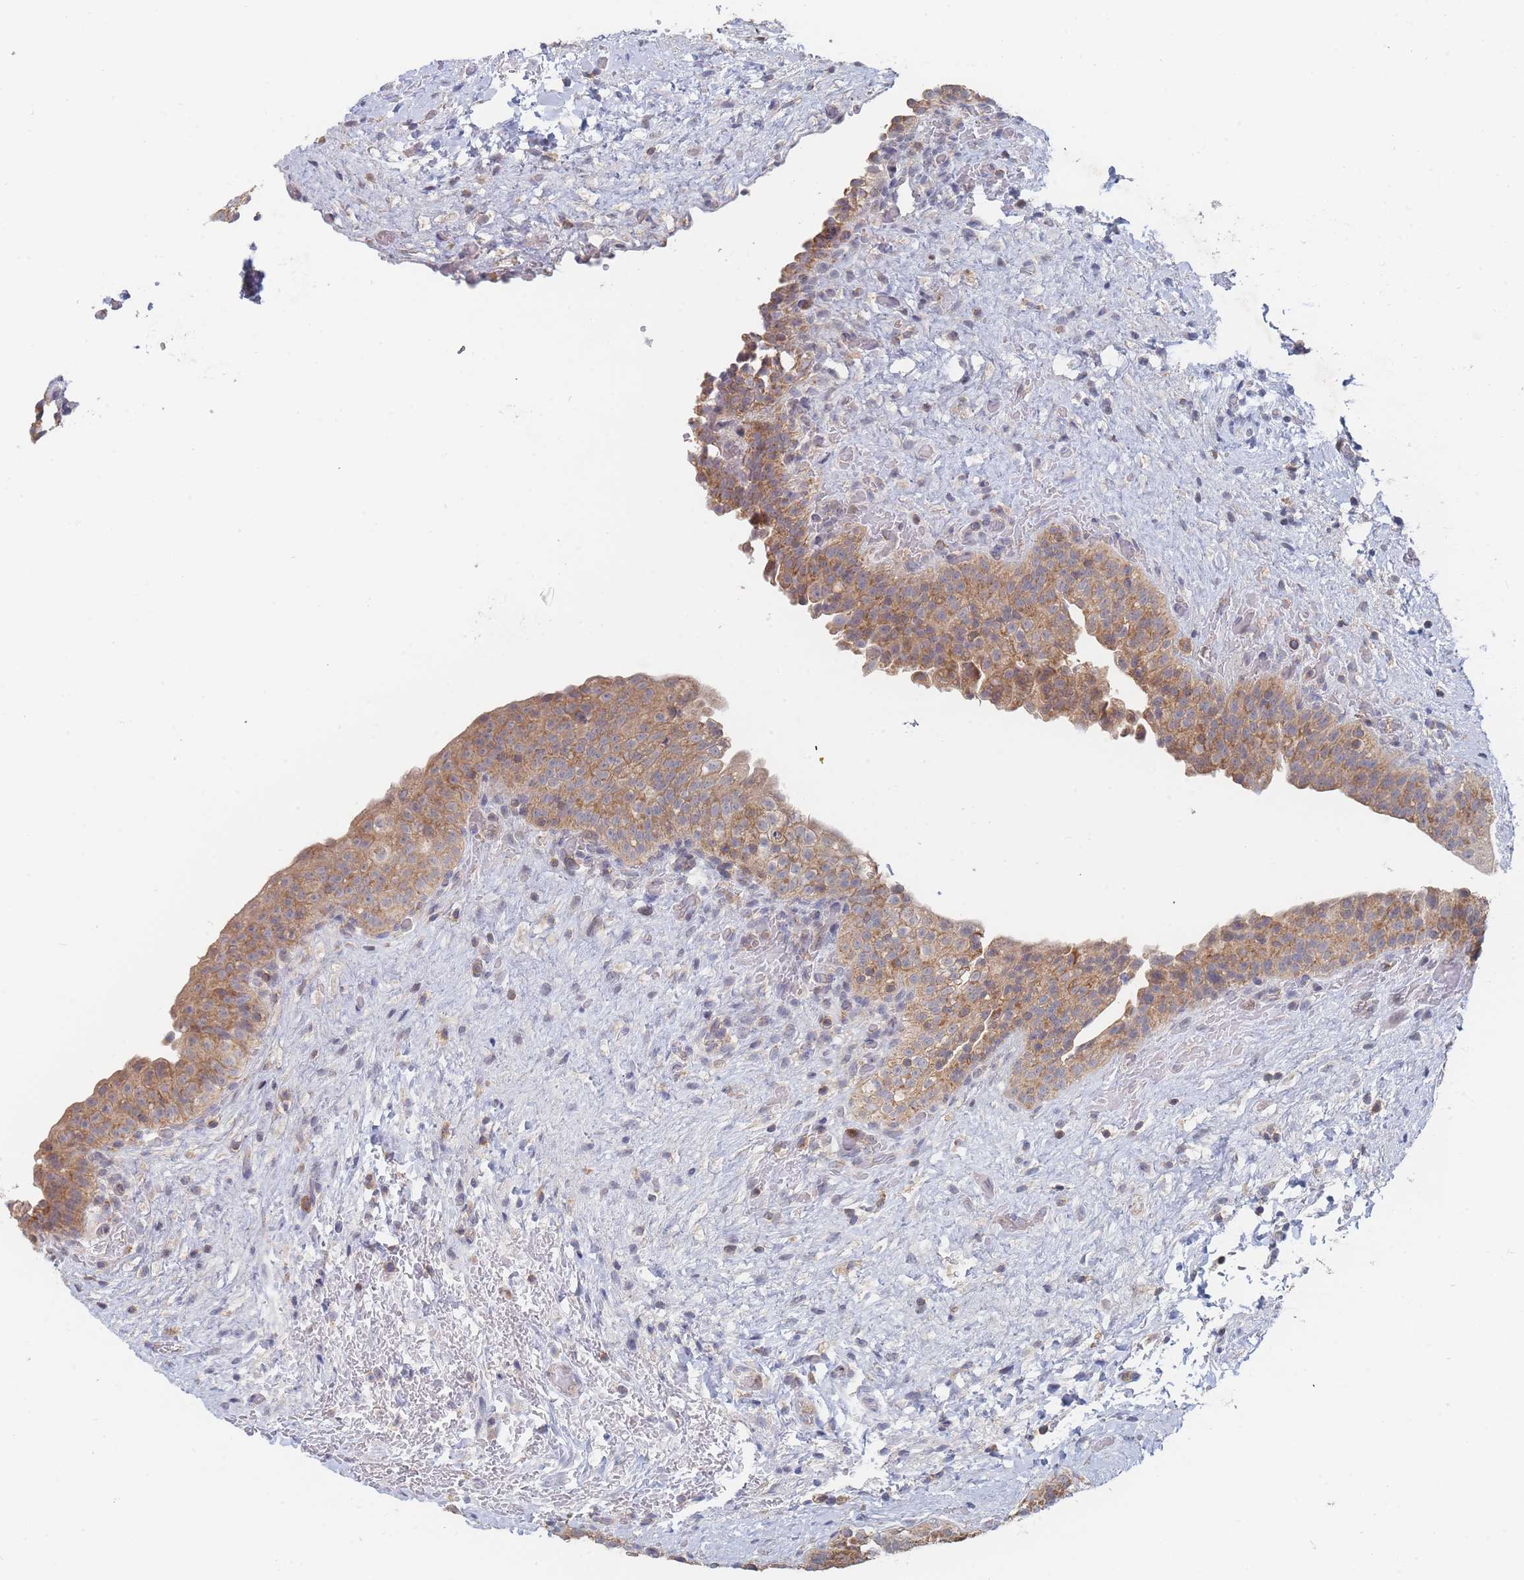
{"staining": {"intensity": "moderate", "quantity": ">75%", "location": "cytoplasmic/membranous"}, "tissue": "urinary bladder", "cell_type": "Urothelial cells", "image_type": "normal", "snomed": [{"axis": "morphology", "description": "Normal tissue, NOS"}, {"axis": "topography", "description": "Urinary bladder"}], "caption": "Urinary bladder was stained to show a protein in brown. There is medium levels of moderate cytoplasmic/membranous expression in about >75% of urothelial cells. (DAB (3,3'-diaminobenzidine) IHC with brightfield microscopy, high magnification).", "gene": "PPP6C", "patient": {"sex": "male", "age": 69}}